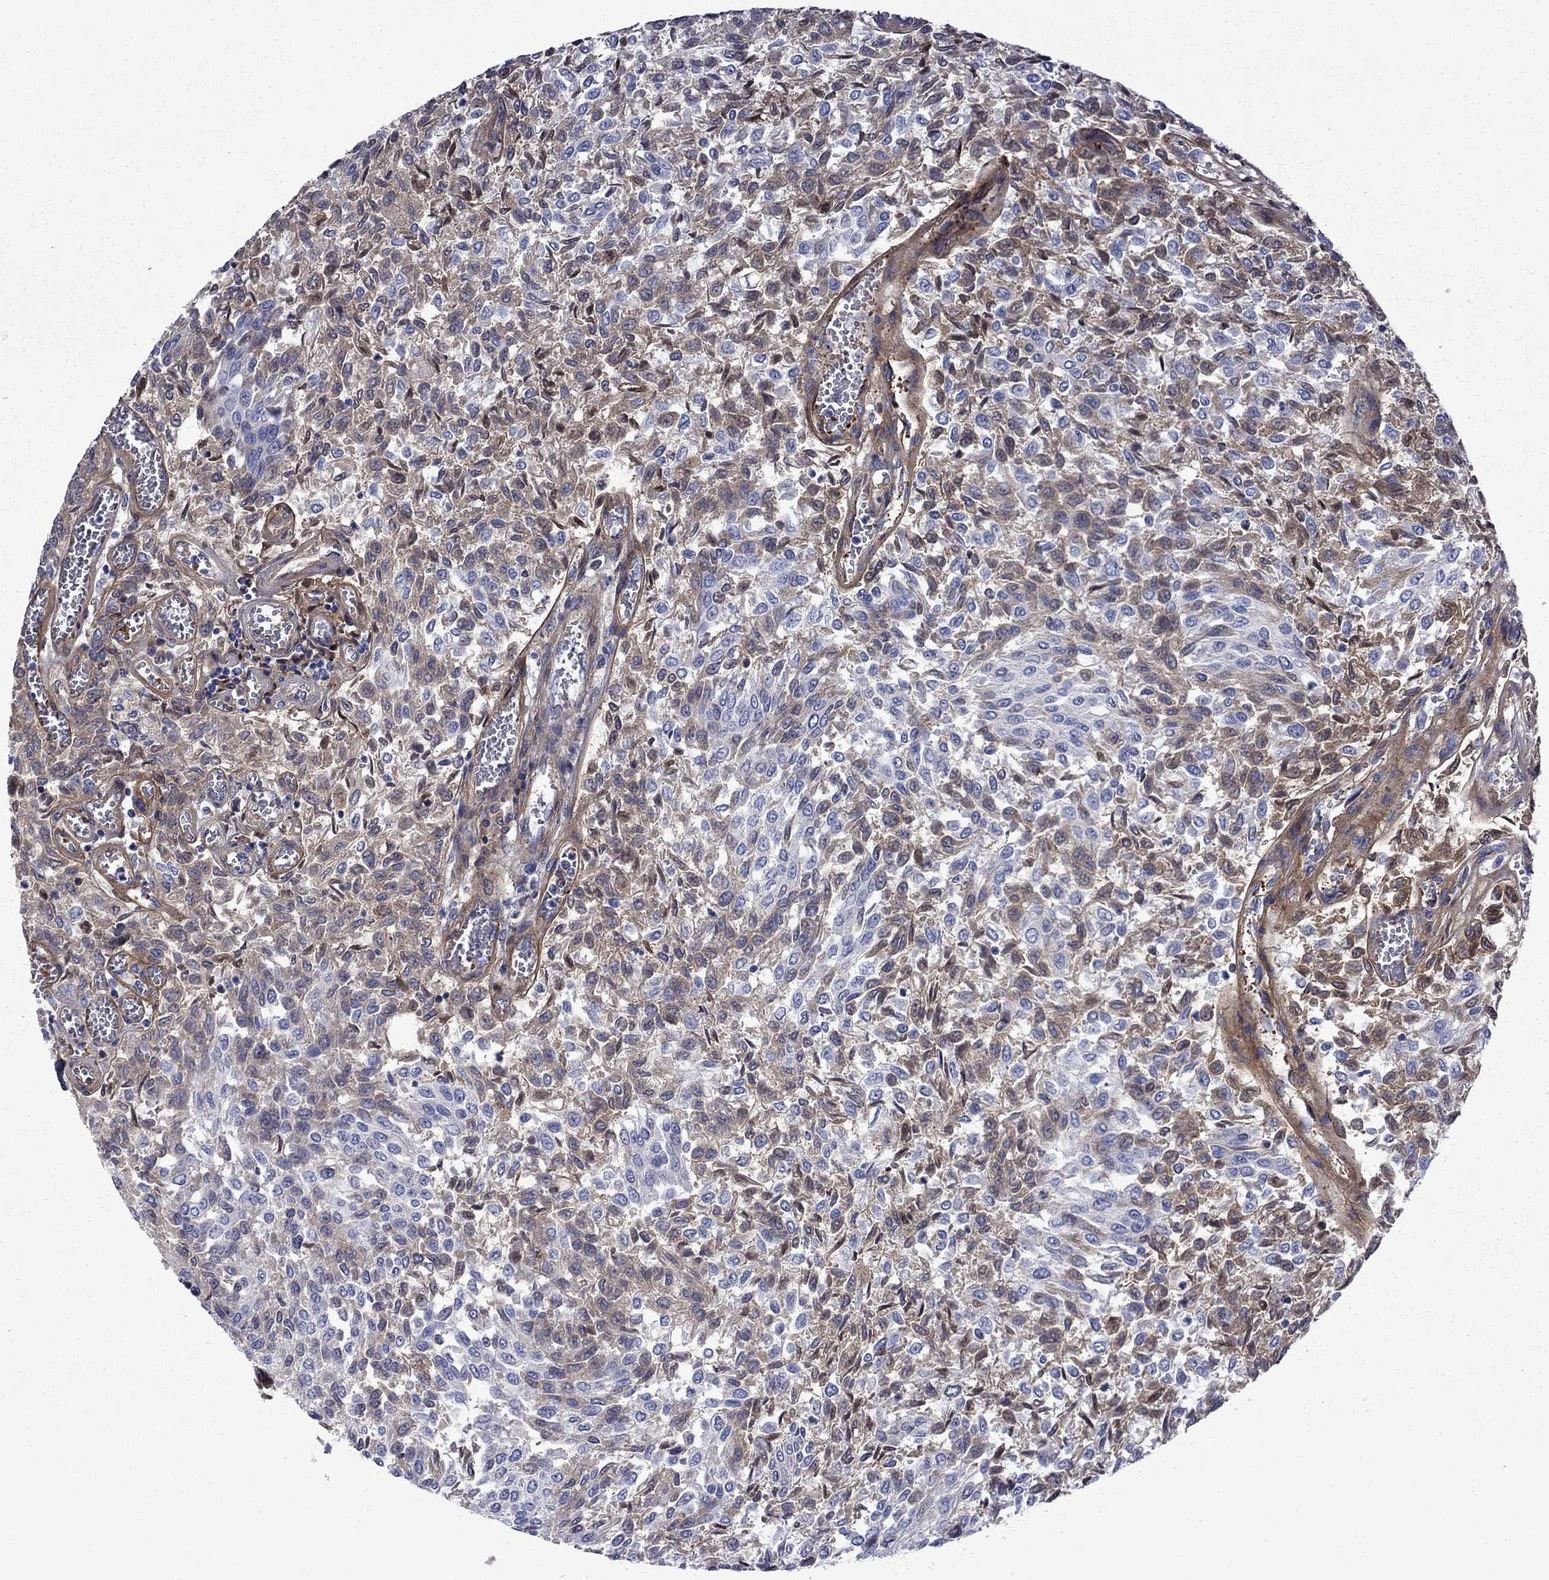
{"staining": {"intensity": "negative", "quantity": "none", "location": "none"}, "tissue": "urothelial cancer", "cell_type": "Tumor cells", "image_type": "cancer", "snomed": [{"axis": "morphology", "description": "Urothelial carcinoma, Low grade"}, {"axis": "topography", "description": "Urinary bladder"}], "caption": "Image shows no protein positivity in tumor cells of urothelial cancer tissue.", "gene": "HSPG2", "patient": {"sex": "male", "age": 78}}